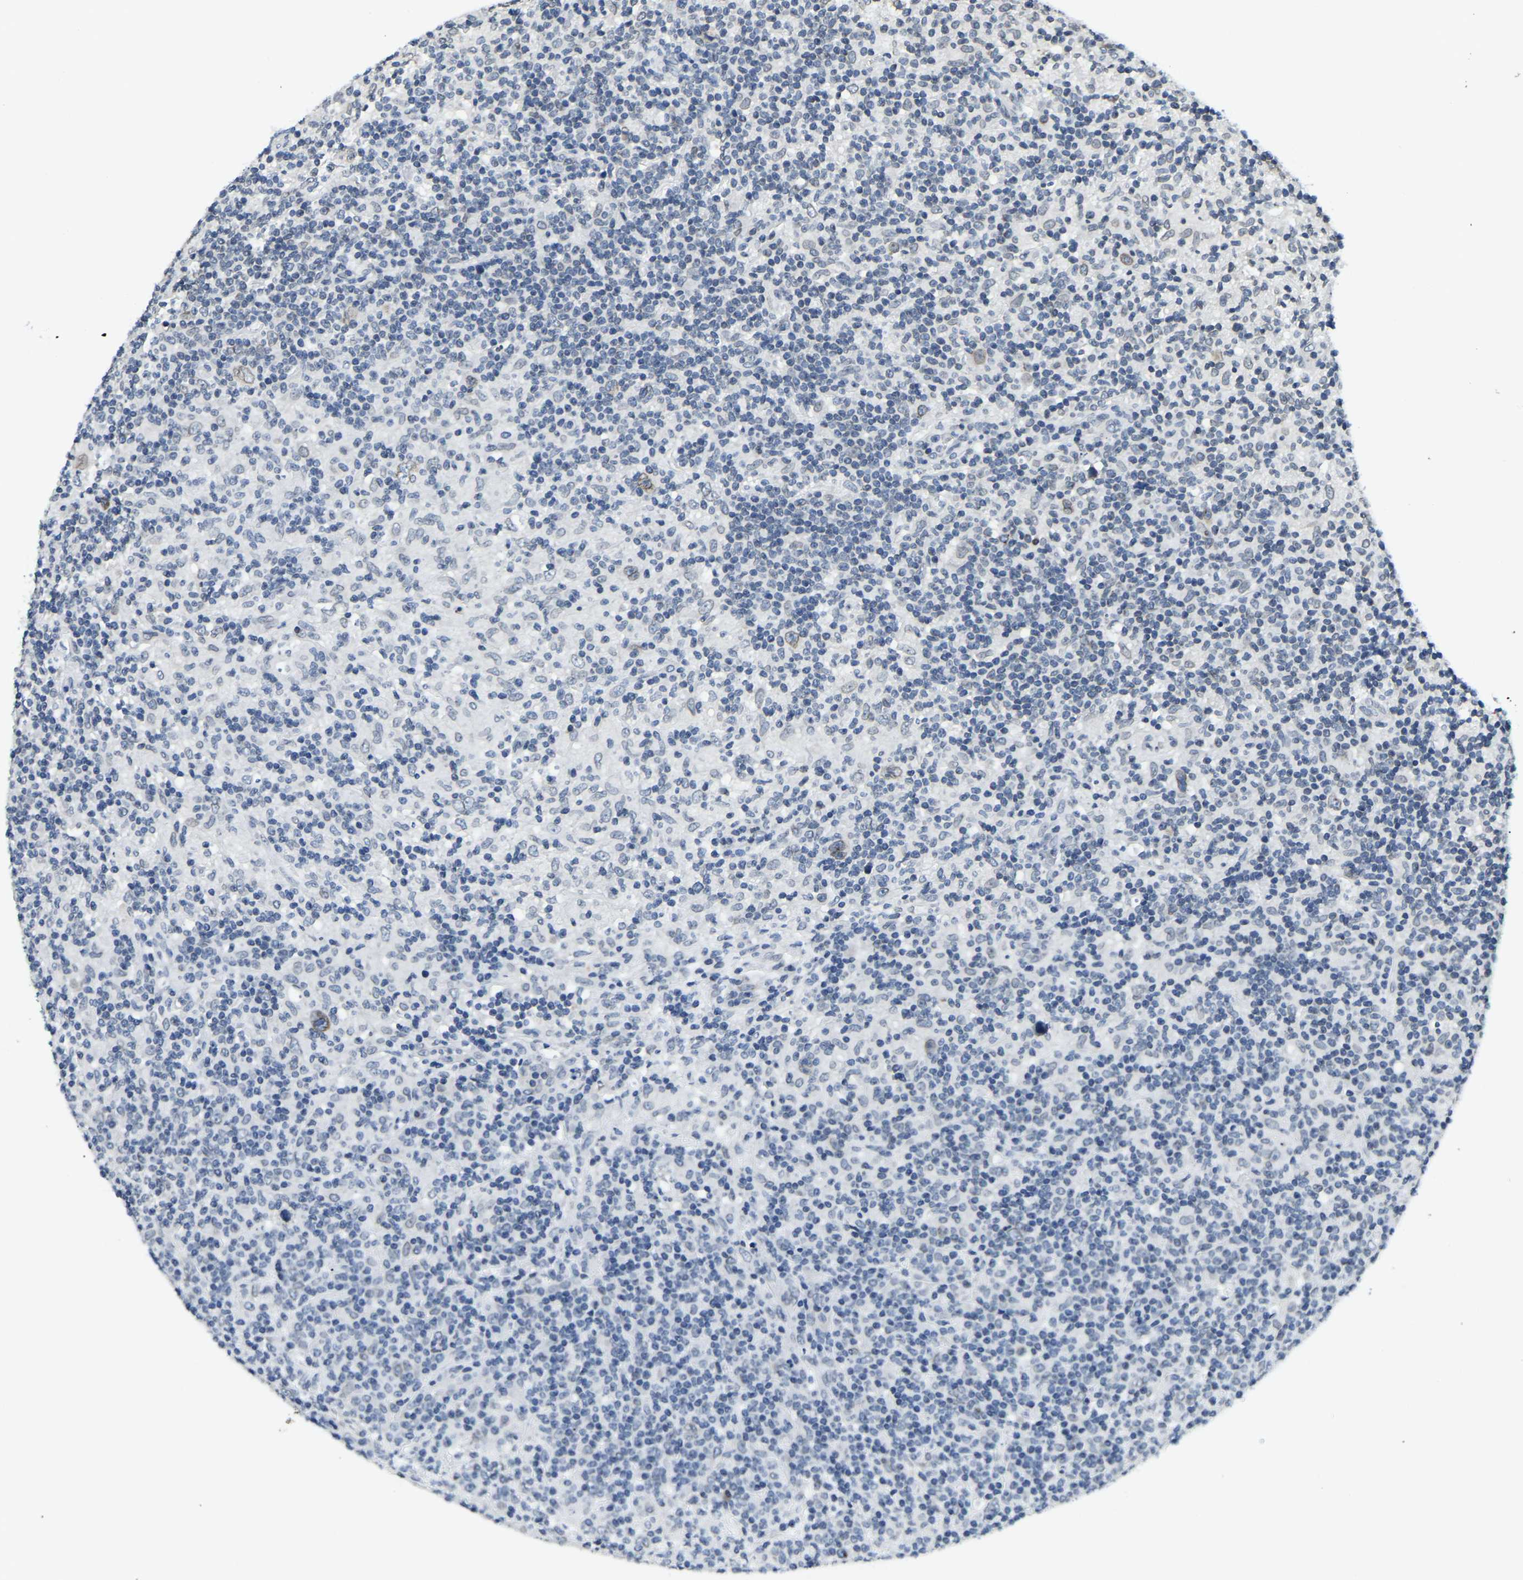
{"staining": {"intensity": "weak", "quantity": "25%-75%", "location": "cytoplasmic/membranous"}, "tissue": "lymphoma", "cell_type": "Tumor cells", "image_type": "cancer", "snomed": [{"axis": "morphology", "description": "Hodgkin's disease, NOS"}, {"axis": "topography", "description": "Lymph node"}], "caption": "Immunohistochemistry (IHC) (DAB (3,3'-diaminobenzidine)) staining of Hodgkin's disease displays weak cytoplasmic/membranous protein positivity in about 25%-75% of tumor cells. (IHC, brightfield microscopy, high magnification).", "gene": "RANBP2", "patient": {"sex": "male", "age": 70}}